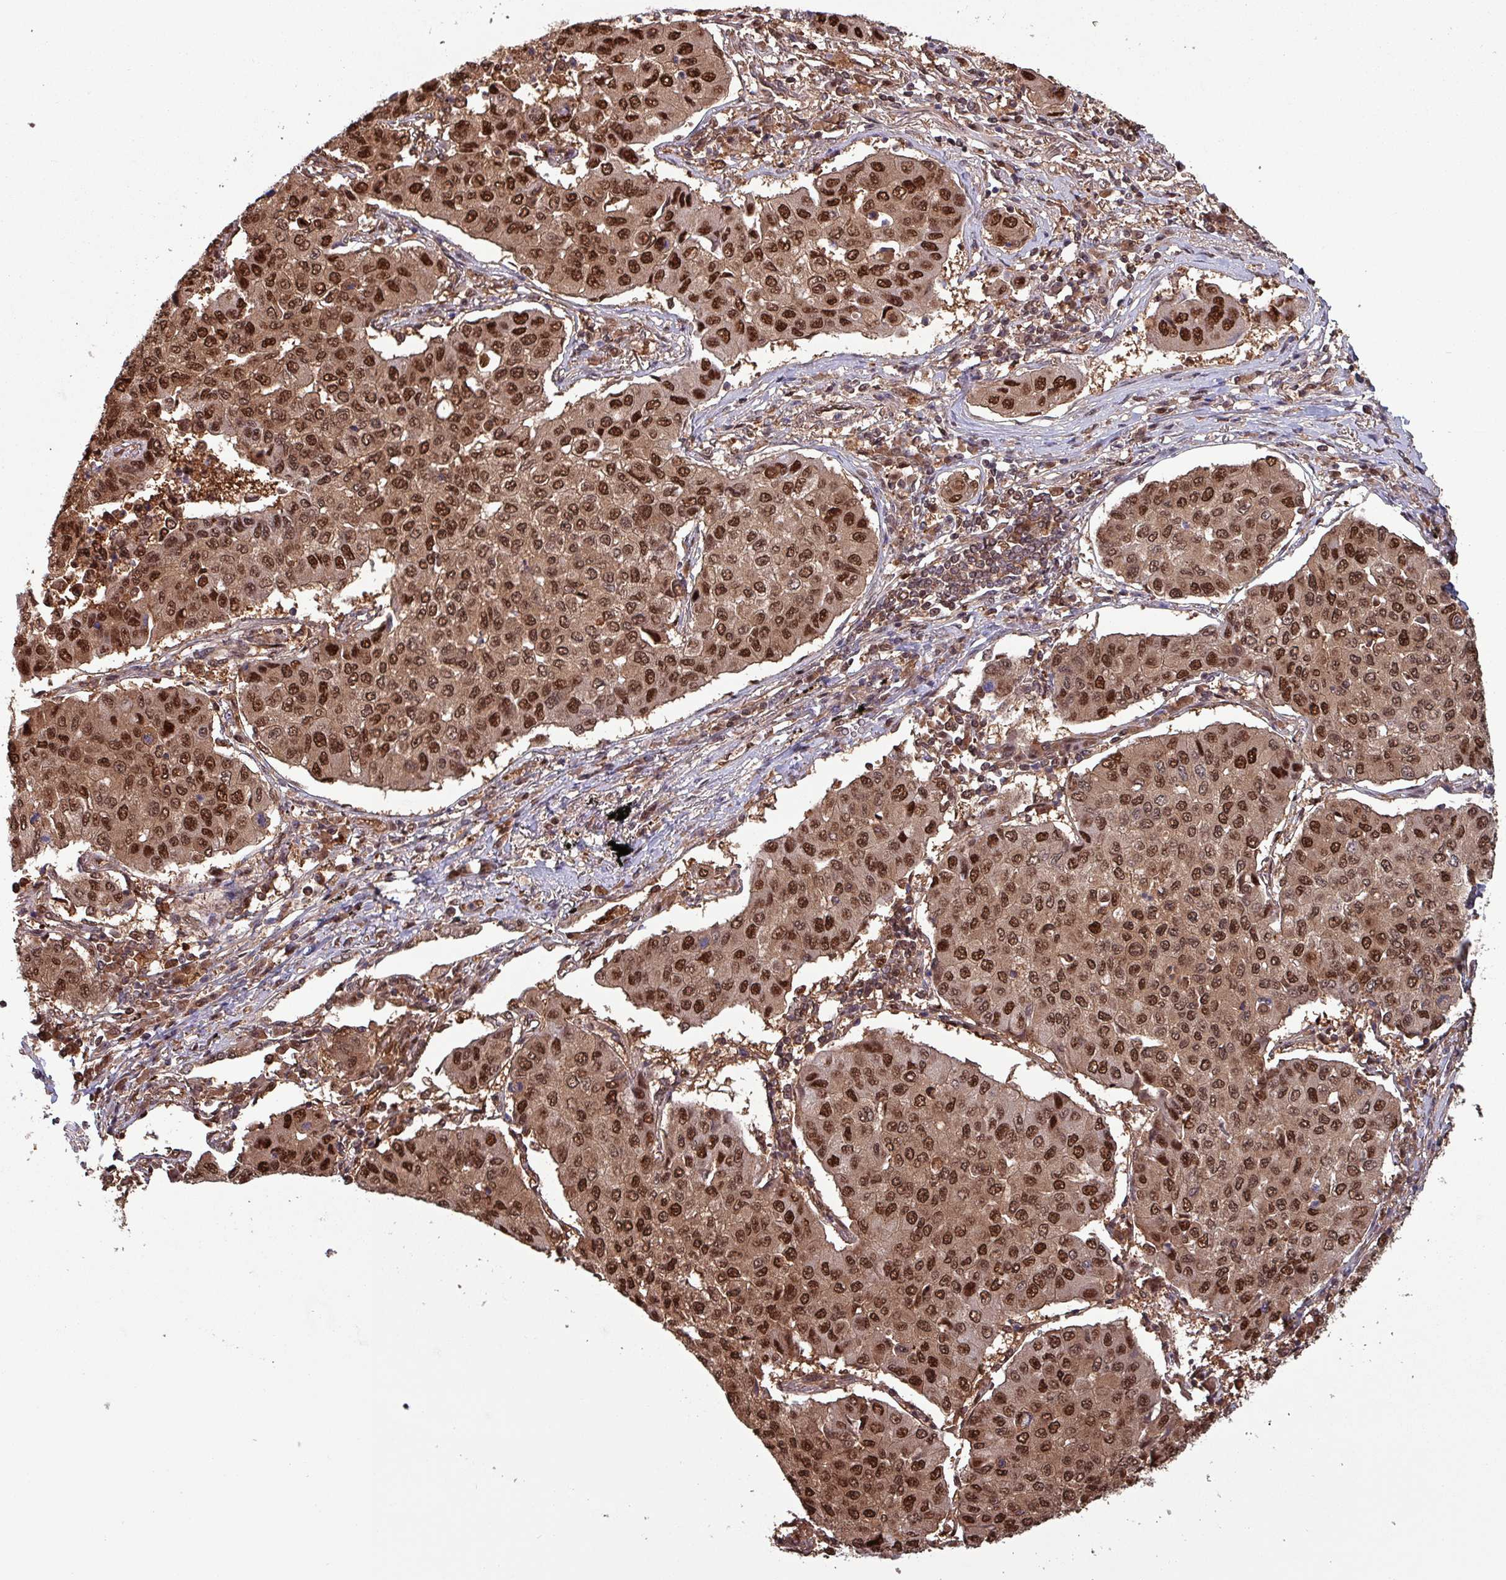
{"staining": {"intensity": "strong", "quantity": ">75%", "location": "nuclear"}, "tissue": "lung cancer", "cell_type": "Tumor cells", "image_type": "cancer", "snomed": [{"axis": "morphology", "description": "Squamous cell carcinoma, NOS"}, {"axis": "topography", "description": "Lung"}], "caption": "An image showing strong nuclear staining in approximately >75% of tumor cells in lung cancer (squamous cell carcinoma), as visualized by brown immunohistochemical staining.", "gene": "PSMB8", "patient": {"sex": "male", "age": 74}}